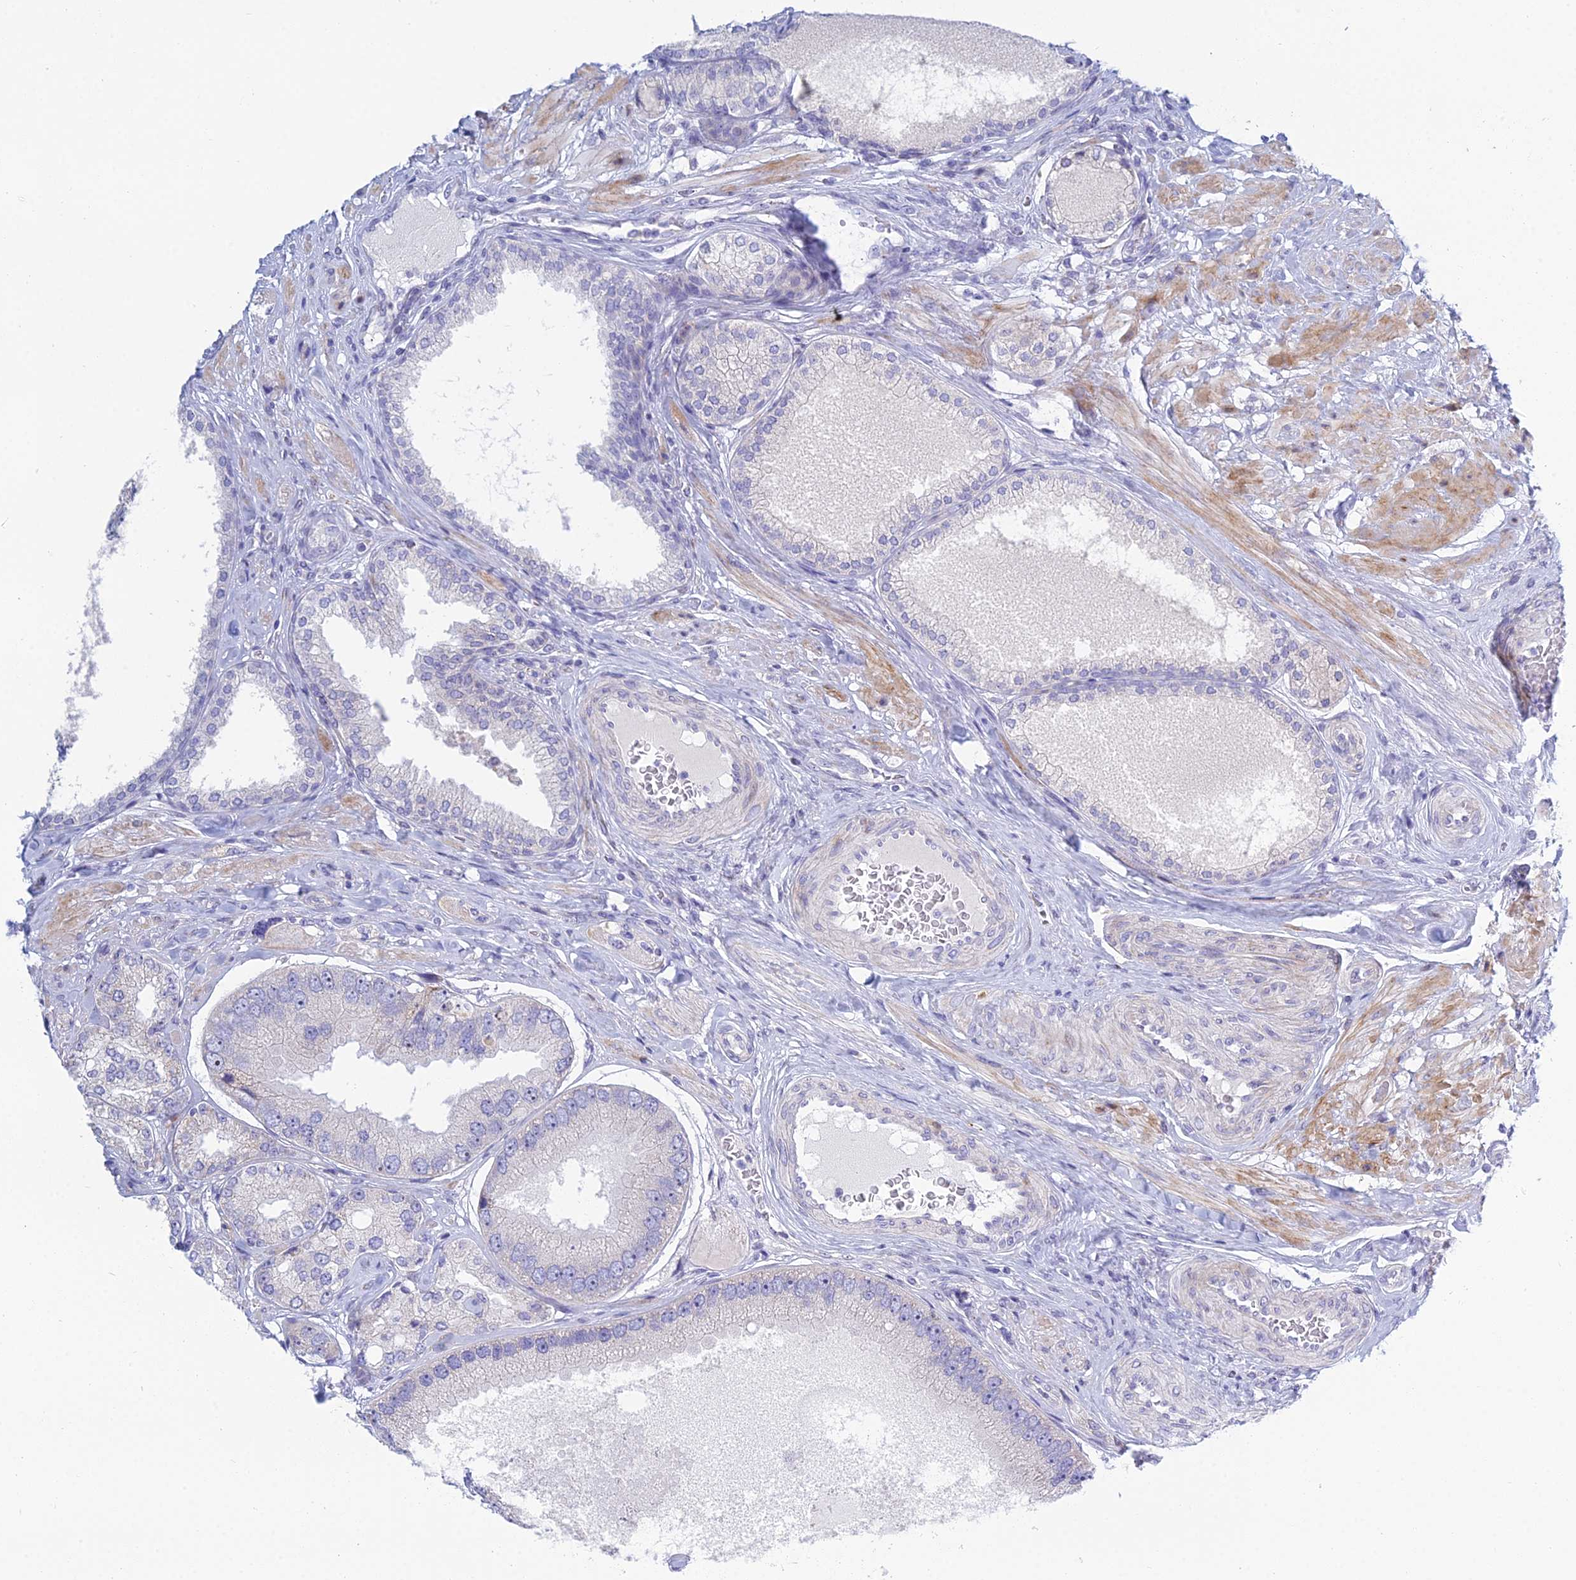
{"staining": {"intensity": "negative", "quantity": "none", "location": "none"}, "tissue": "prostate cancer", "cell_type": "Tumor cells", "image_type": "cancer", "snomed": [{"axis": "morphology", "description": "Adenocarcinoma, High grade"}, {"axis": "topography", "description": "Prostate"}], "caption": "A histopathology image of human prostate cancer (adenocarcinoma (high-grade)) is negative for staining in tumor cells. Brightfield microscopy of immunohistochemistry (IHC) stained with DAB (brown) and hematoxylin (blue), captured at high magnification.", "gene": "PRR13", "patient": {"sex": "male", "age": 71}}